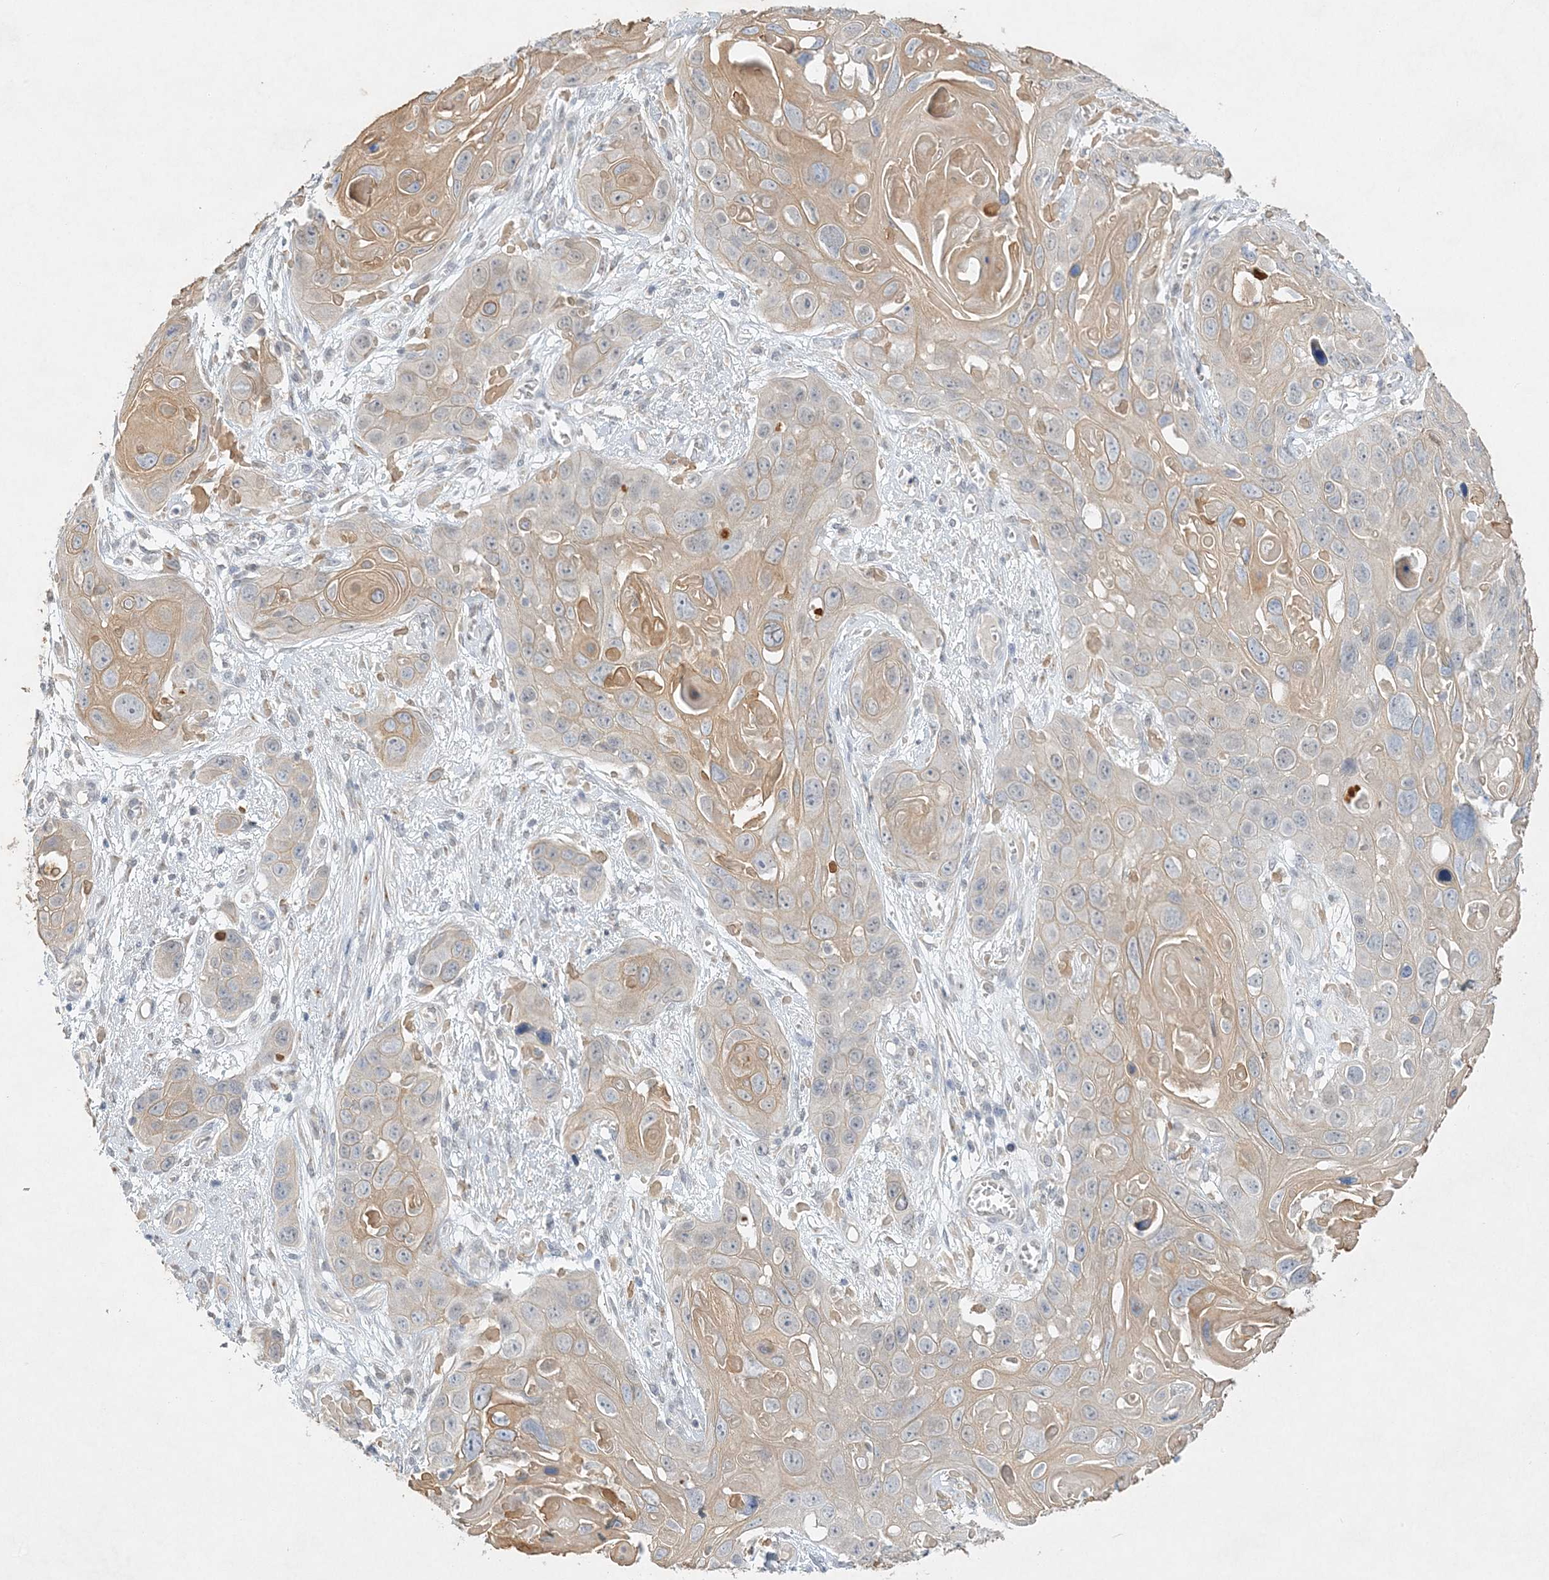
{"staining": {"intensity": "weak", "quantity": "25%-75%", "location": "cytoplasmic/membranous"}, "tissue": "skin cancer", "cell_type": "Tumor cells", "image_type": "cancer", "snomed": [{"axis": "morphology", "description": "Squamous cell carcinoma, NOS"}, {"axis": "topography", "description": "Skin"}], "caption": "A brown stain labels weak cytoplasmic/membranous positivity of a protein in human squamous cell carcinoma (skin) tumor cells.", "gene": "MAT2B", "patient": {"sex": "male", "age": 55}}